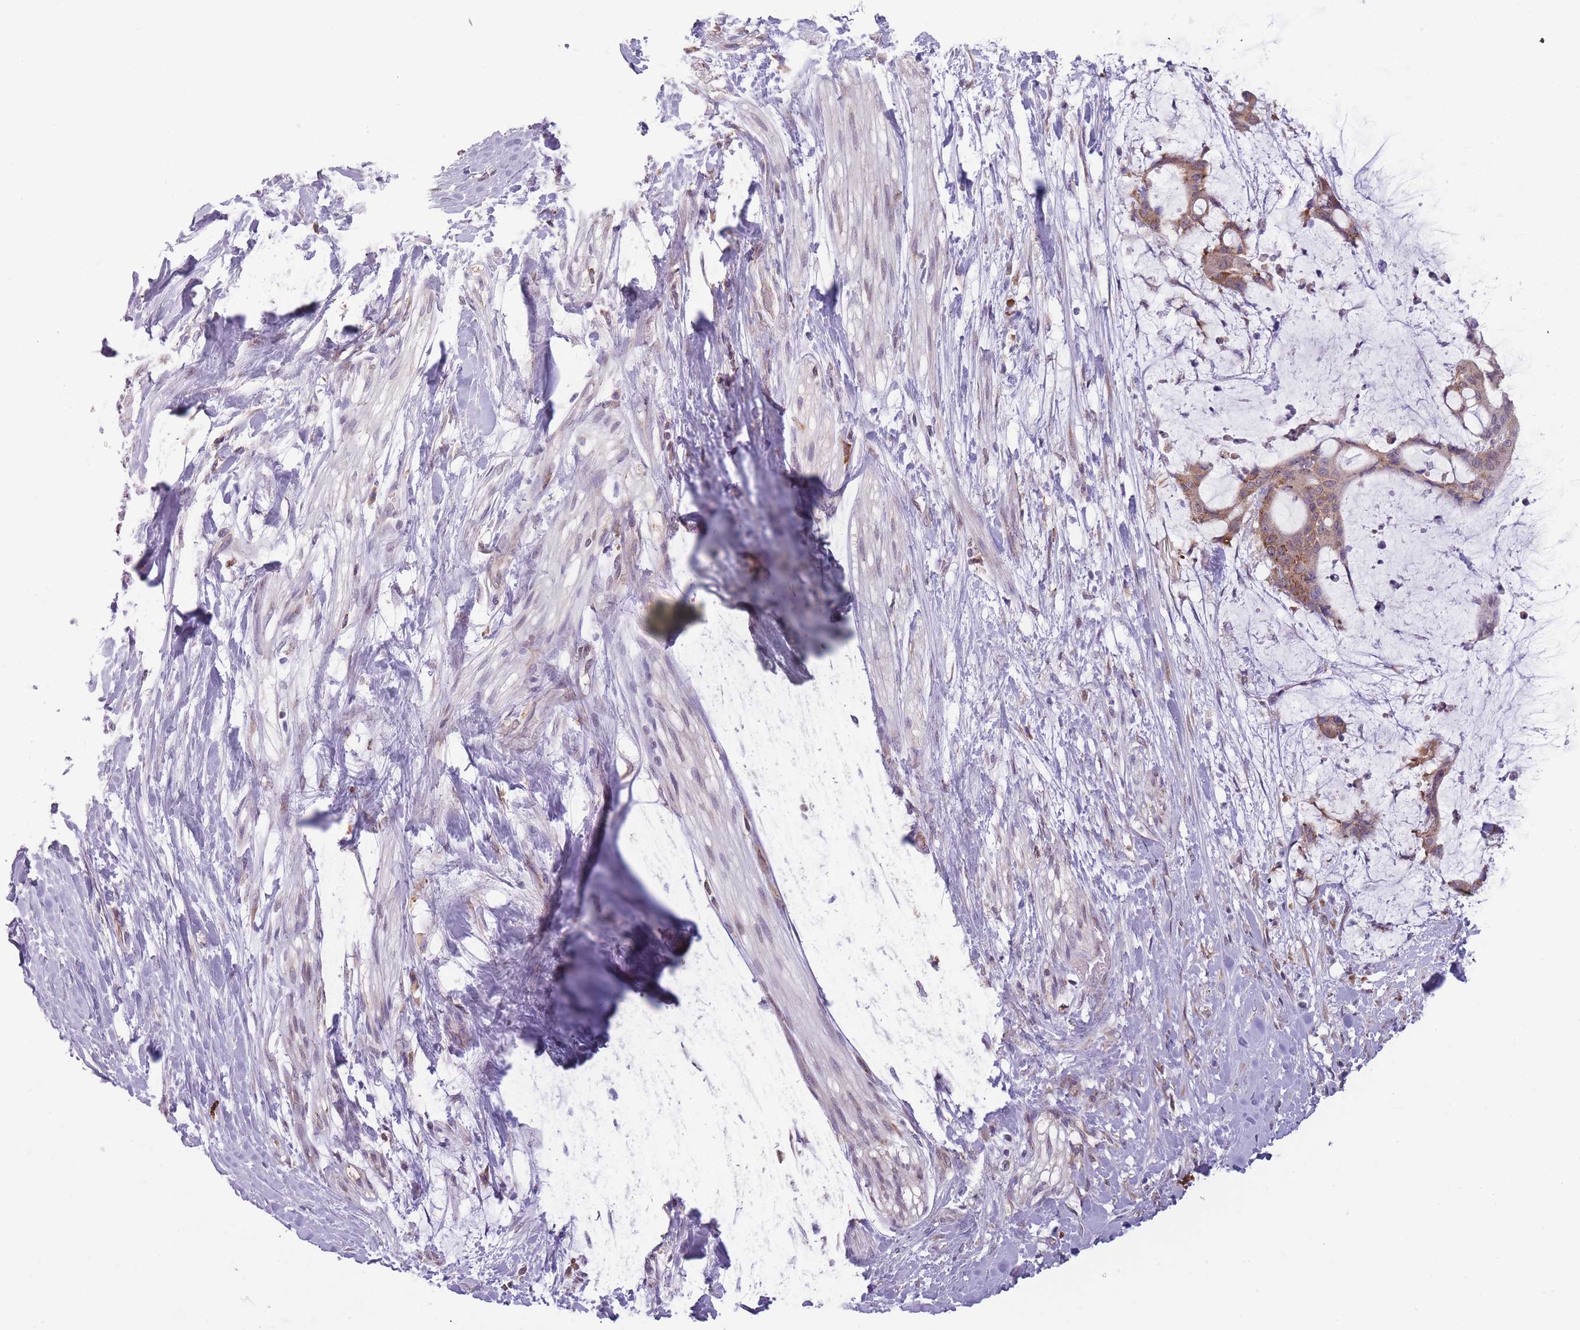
{"staining": {"intensity": "moderate", "quantity": ">75%", "location": "cytoplasmic/membranous"}, "tissue": "liver cancer", "cell_type": "Tumor cells", "image_type": "cancer", "snomed": [{"axis": "morphology", "description": "Normal tissue, NOS"}, {"axis": "morphology", "description": "Cholangiocarcinoma"}, {"axis": "topography", "description": "Liver"}, {"axis": "topography", "description": "Peripheral nerve tissue"}], "caption": "There is medium levels of moderate cytoplasmic/membranous staining in tumor cells of liver cancer, as demonstrated by immunohistochemical staining (brown color).", "gene": "TMEM121", "patient": {"sex": "female", "age": 73}}